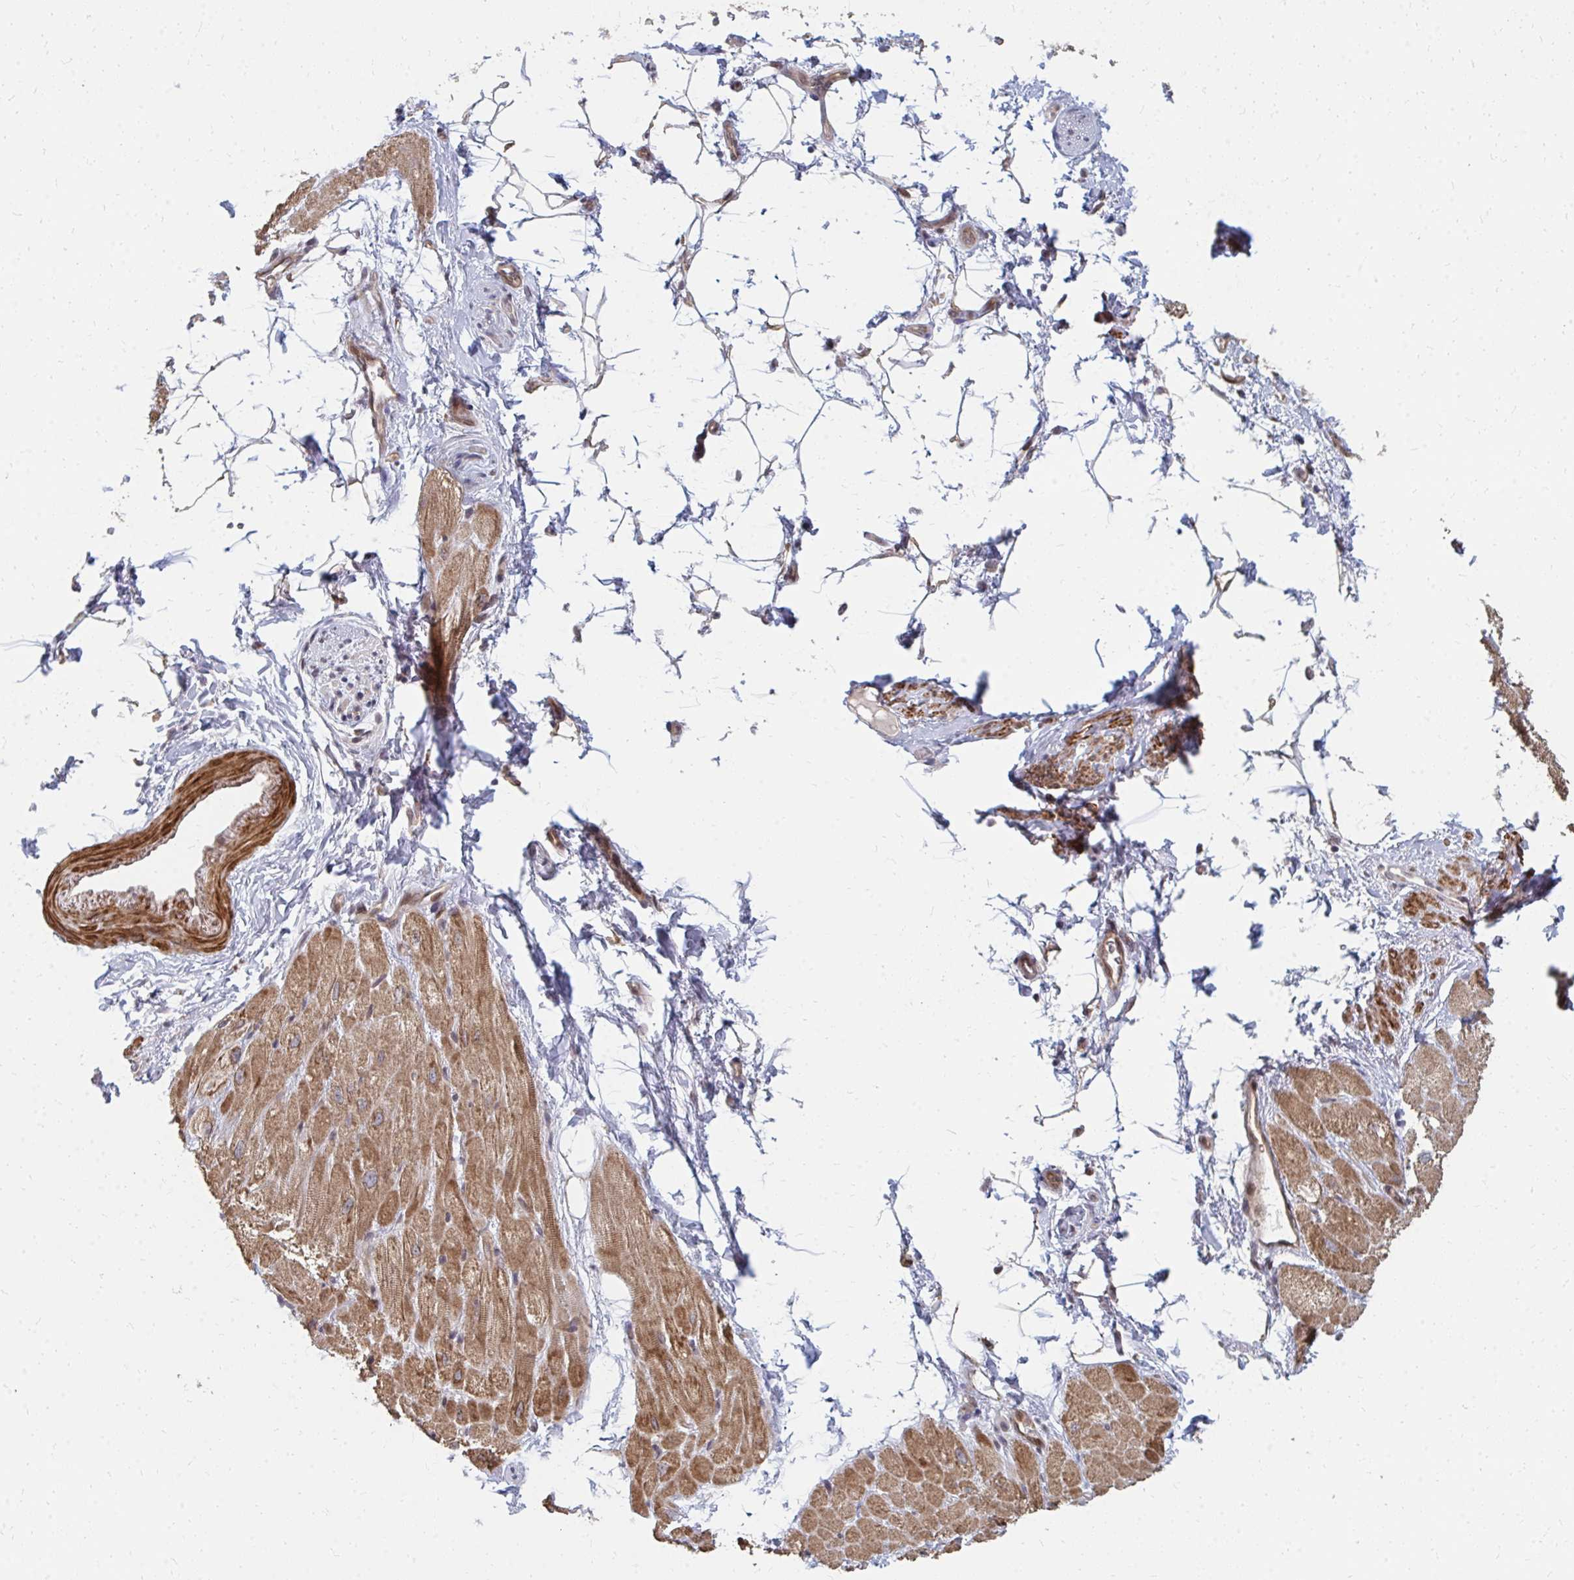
{"staining": {"intensity": "moderate", "quantity": ">75%", "location": "cytoplasmic/membranous"}, "tissue": "heart muscle", "cell_type": "Cardiomyocytes", "image_type": "normal", "snomed": [{"axis": "morphology", "description": "Normal tissue, NOS"}, {"axis": "topography", "description": "Heart"}], "caption": "The immunohistochemical stain shows moderate cytoplasmic/membranous staining in cardiomyocytes of benign heart muscle.", "gene": "ZNF285", "patient": {"sex": "male", "age": 62}}